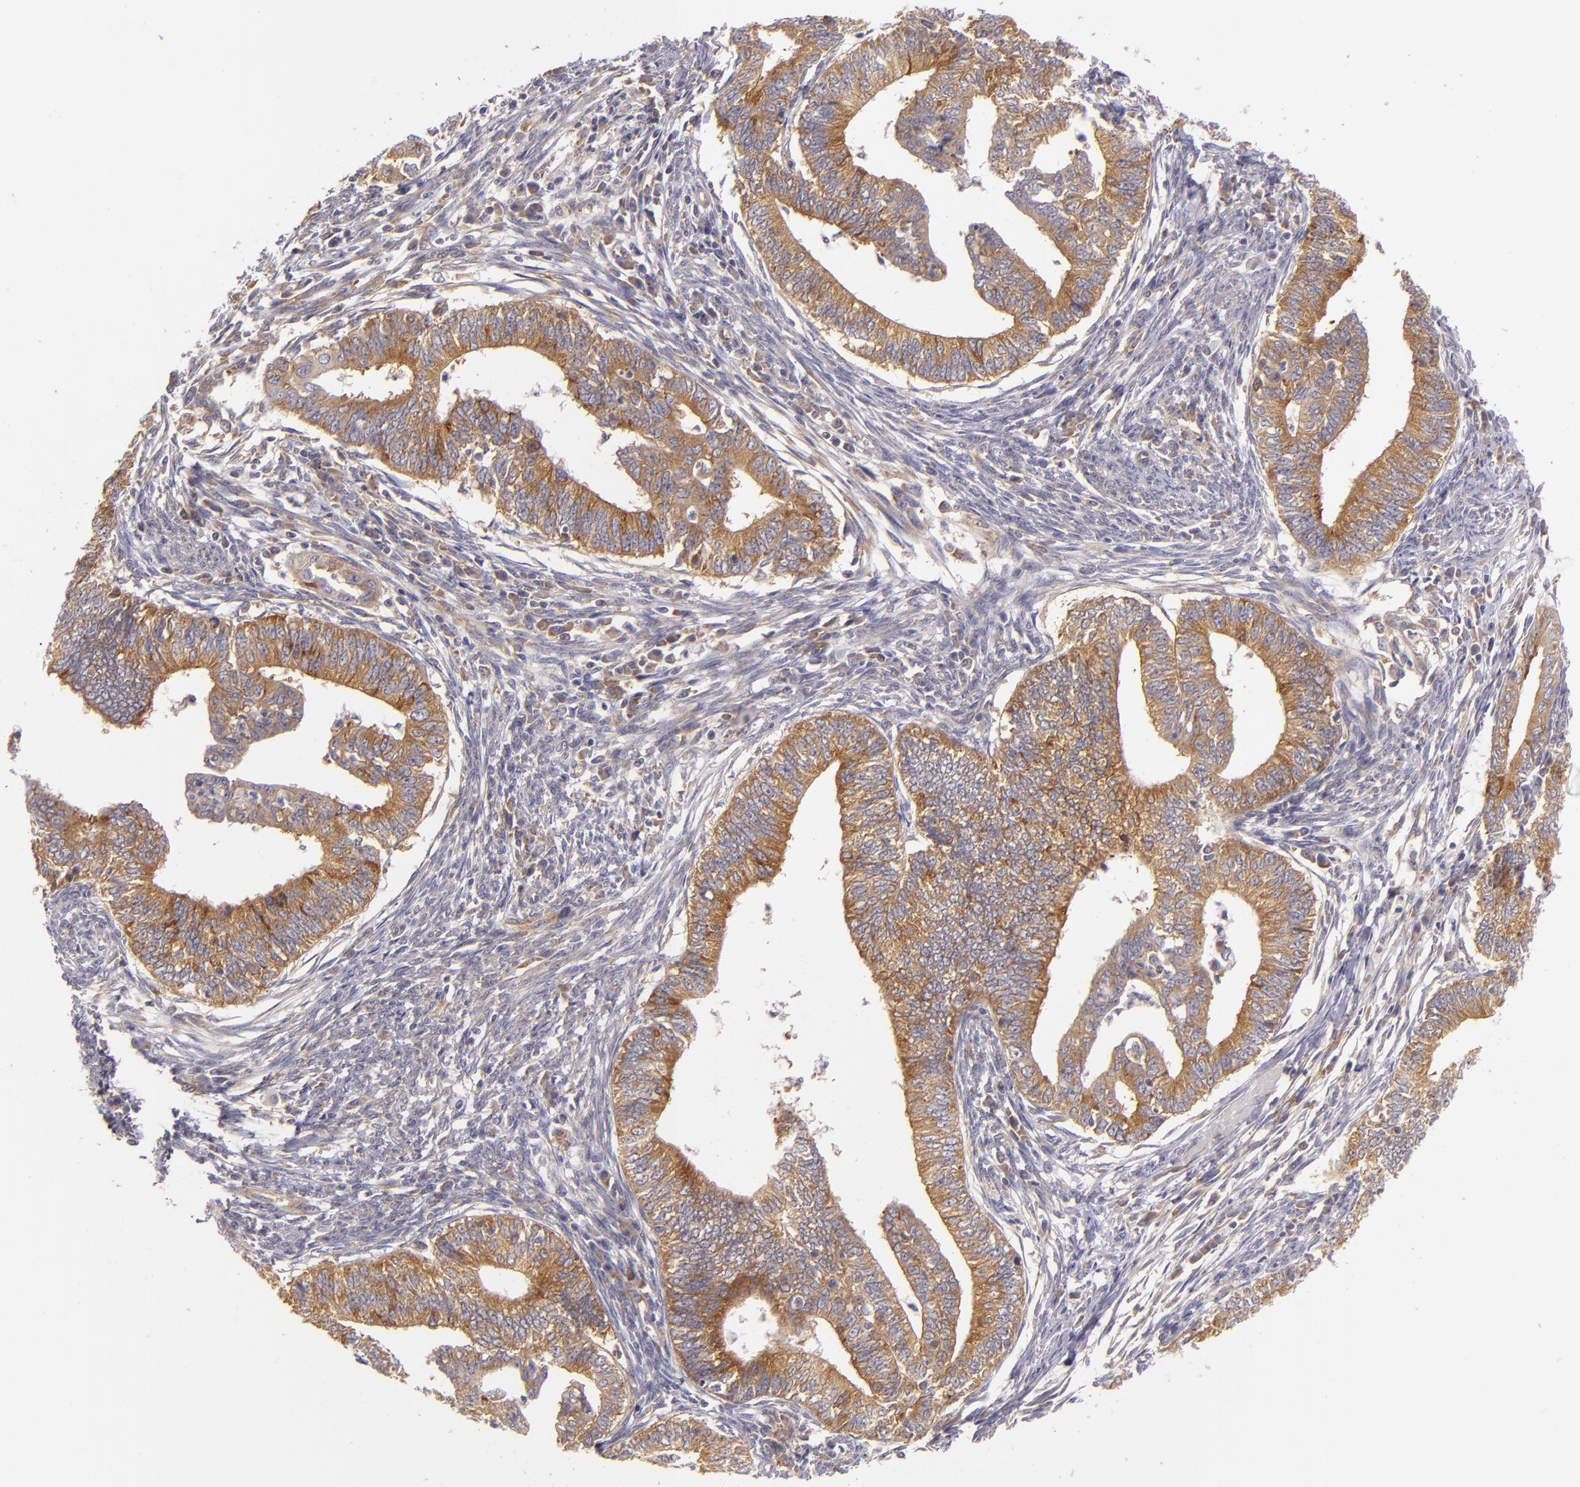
{"staining": {"intensity": "moderate", "quantity": "25%-75%", "location": "cytoplasmic/membranous"}, "tissue": "endometrial cancer", "cell_type": "Tumor cells", "image_type": "cancer", "snomed": [{"axis": "morphology", "description": "Adenocarcinoma, NOS"}, {"axis": "topography", "description": "Endometrium"}], "caption": "About 25%-75% of tumor cells in human endometrial cancer (adenocarcinoma) reveal moderate cytoplasmic/membranous protein expression as visualized by brown immunohistochemical staining.", "gene": "UPF3B", "patient": {"sex": "female", "age": 66}}